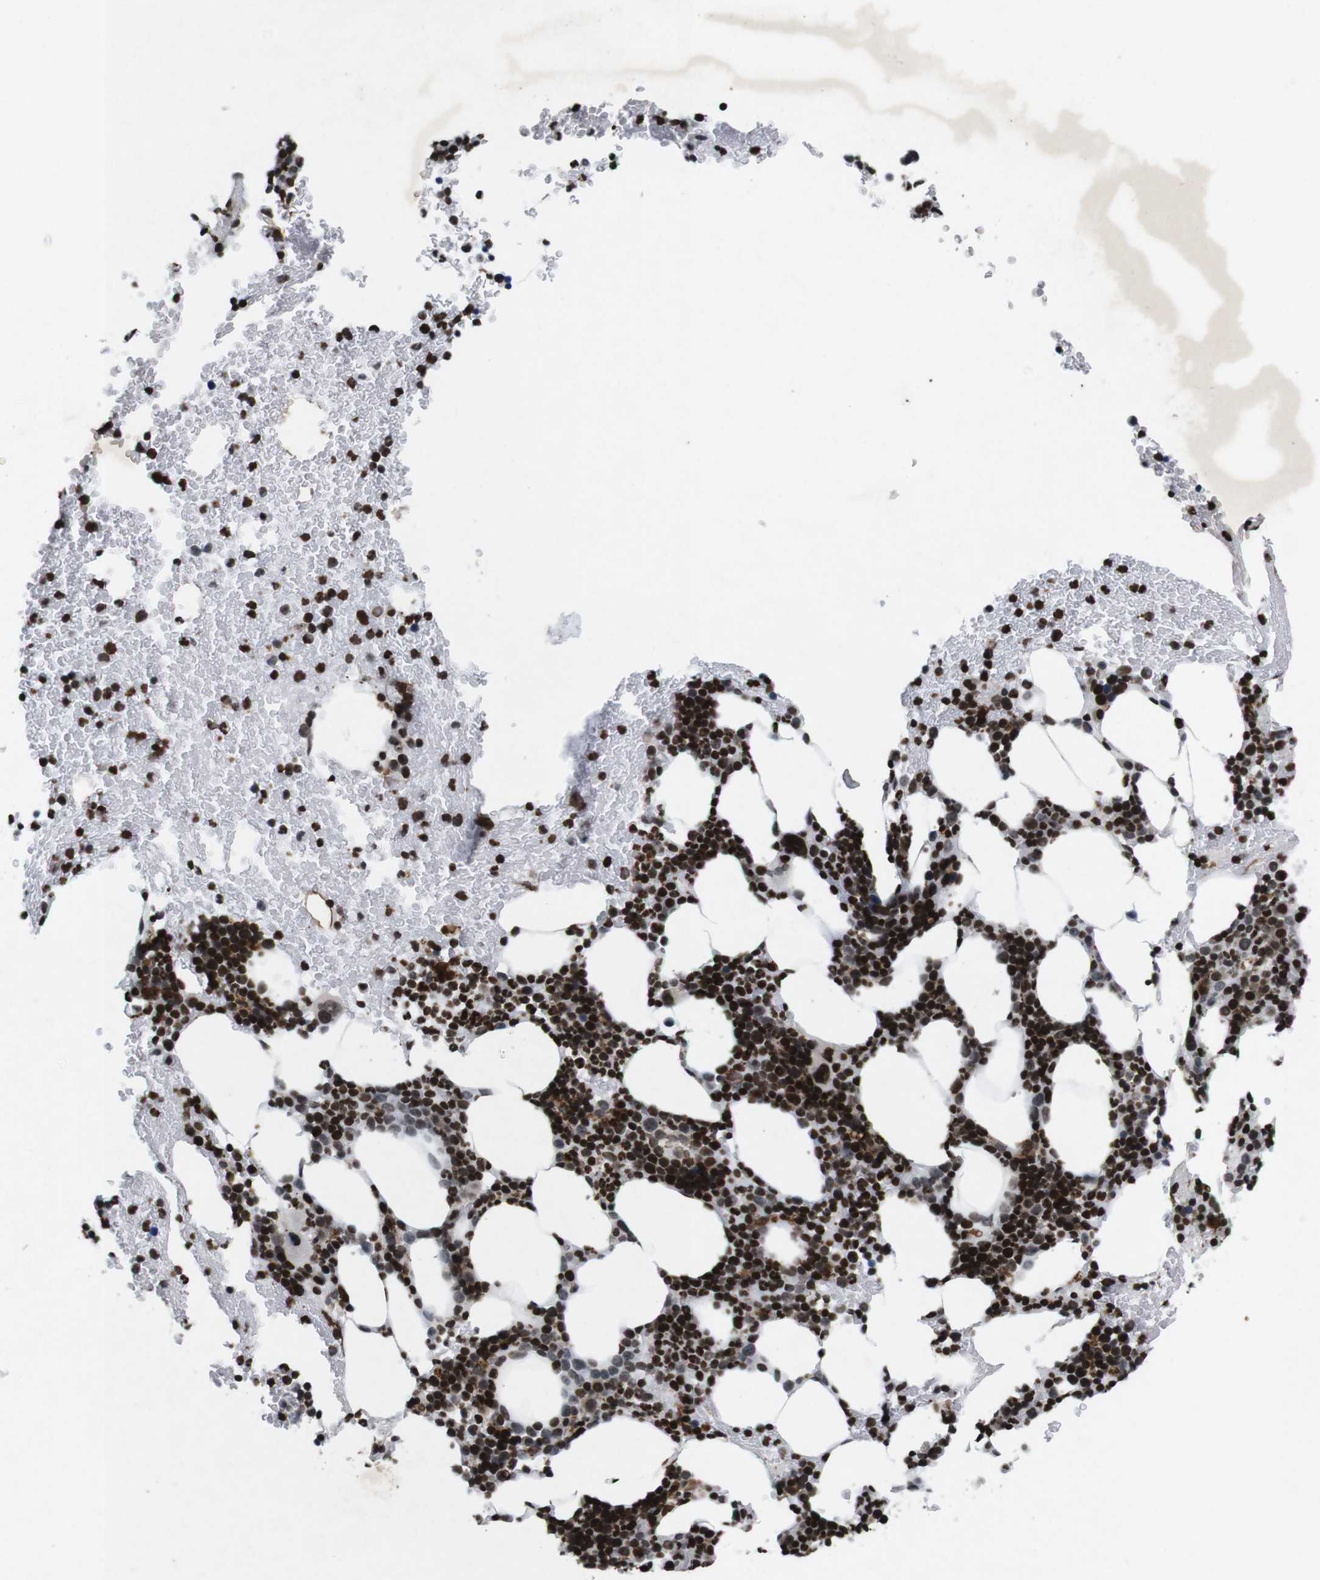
{"staining": {"intensity": "strong", "quantity": ">75%", "location": "nuclear"}, "tissue": "bone marrow", "cell_type": "Hematopoietic cells", "image_type": "normal", "snomed": [{"axis": "morphology", "description": "Normal tissue, NOS"}, {"axis": "morphology", "description": "Inflammation, NOS"}, {"axis": "topography", "description": "Bone marrow"}], "caption": "This micrograph displays immunohistochemistry (IHC) staining of normal bone marrow, with high strong nuclear positivity in about >75% of hematopoietic cells.", "gene": "MAGEH1", "patient": {"sex": "female", "age": 70}}